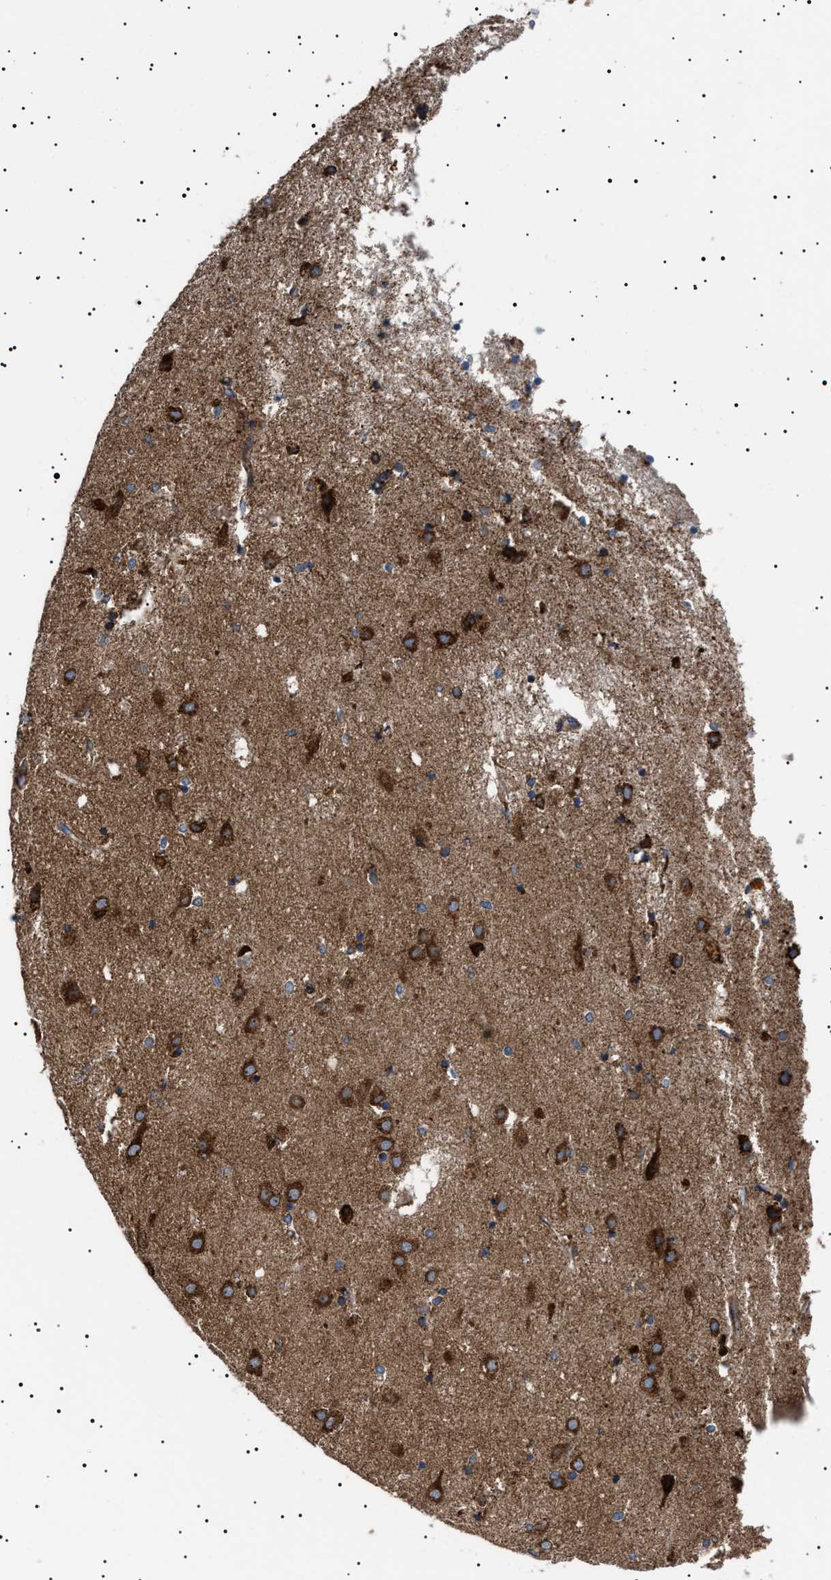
{"staining": {"intensity": "moderate", "quantity": ">75%", "location": "cytoplasmic/membranous"}, "tissue": "caudate", "cell_type": "Glial cells", "image_type": "normal", "snomed": [{"axis": "morphology", "description": "Normal tissue, NOS"}, {"axis": "topography", "description": "Lateral ventricle wall"}], "caption": "Benign caudate was stained to show a protein in brown. There is medium levels of moderate cytoplasmic/membranous positivity in about >75% of glial cells. The staining is performed using DAB (3,3'-diaminobenzidine) brown chromogen to label protein expression. The nuclei are counter-stained blue using hematoxylin.", "gene": "TOP1MT", "patient": {"sex": "male", "age": 70}}